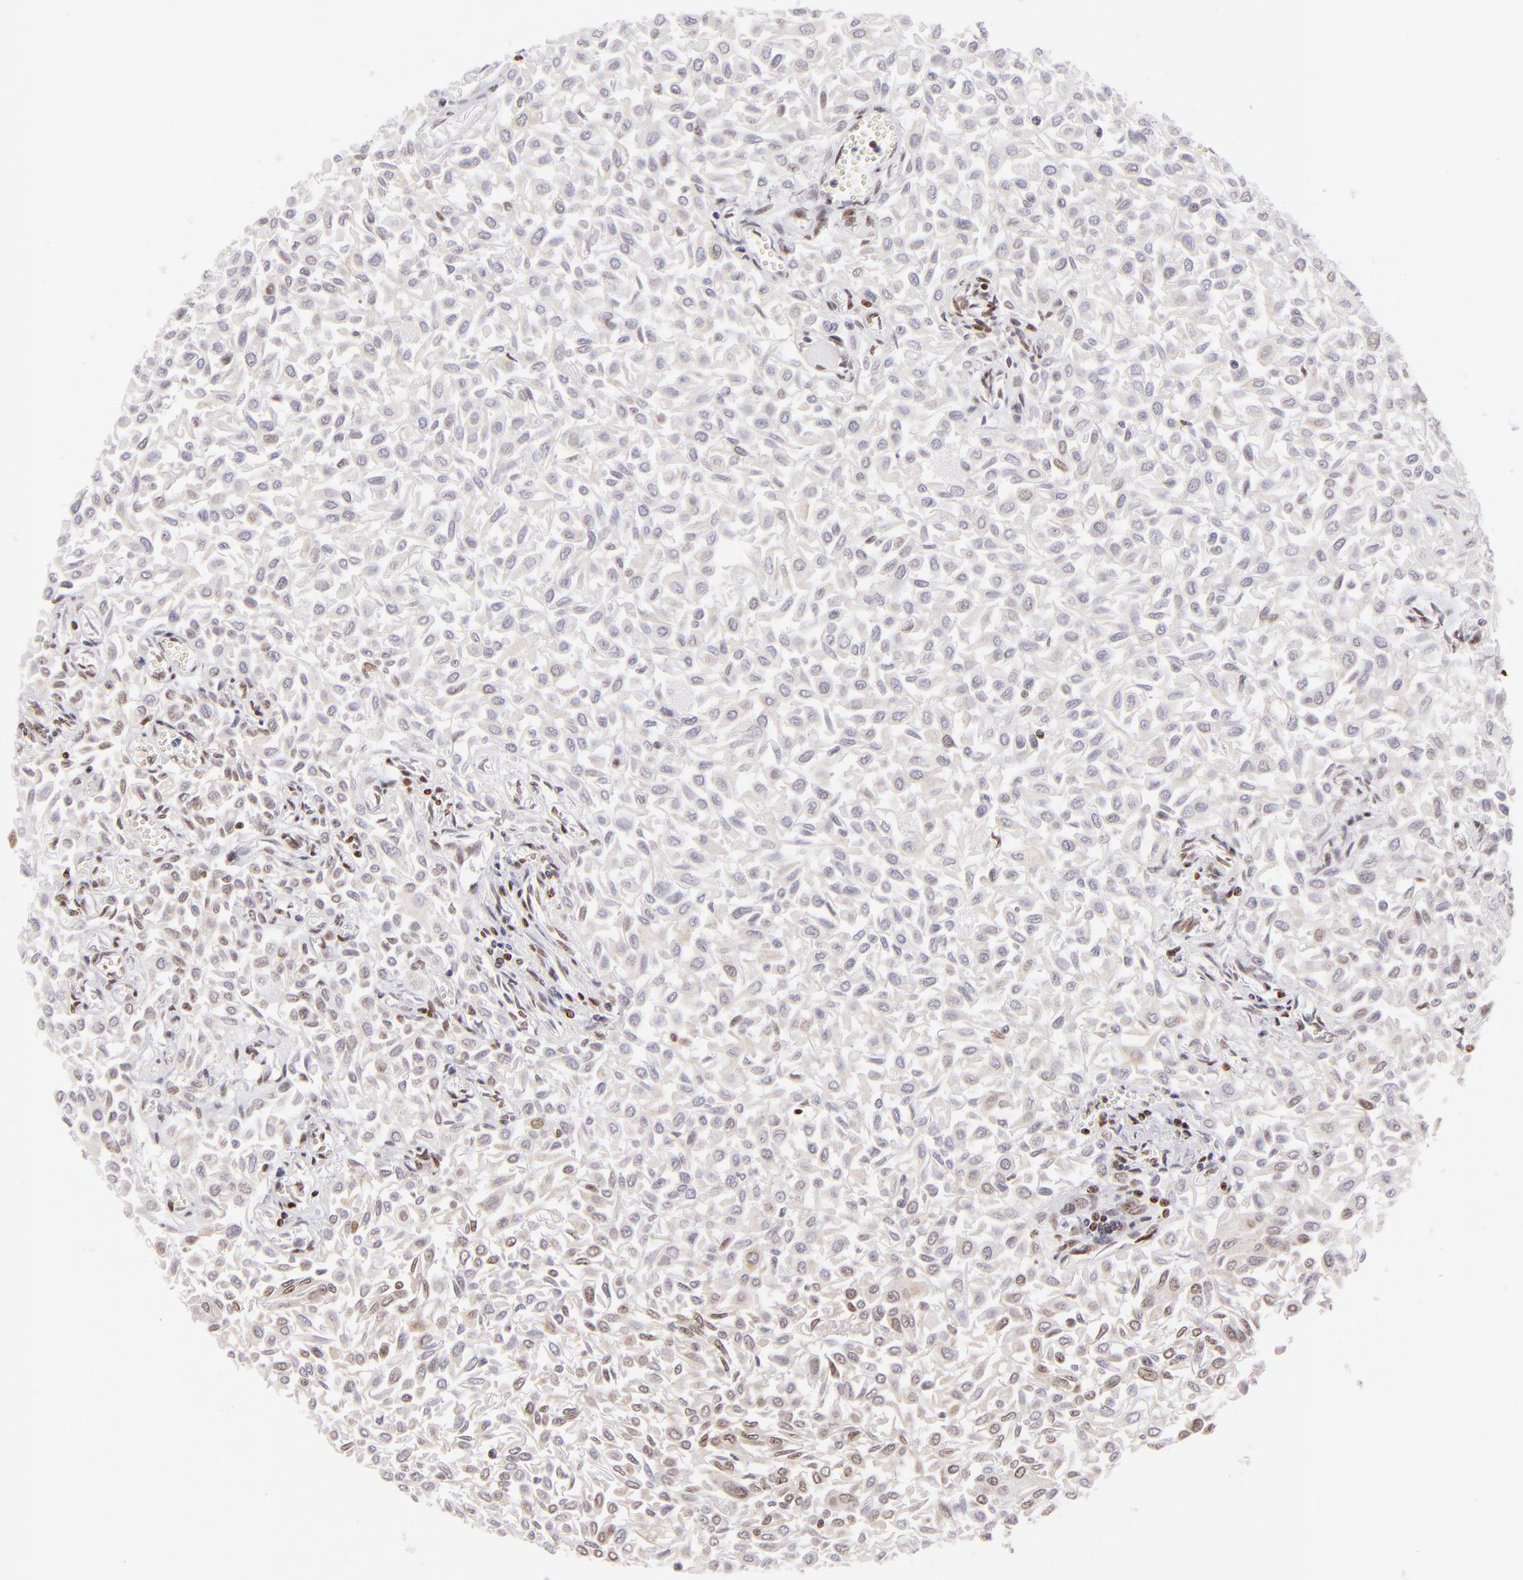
{"staining": {"intensity": "weak", "quantity": "<25%", "location": "nuclear"}, "tissue": "urothelial cancer", "cell_type": "Tumor cells", "image_type": "cancer", "snomed": [{"axis": "morphology", "description": "Urothelial carcinoma, Low grade"}, {"axis": "topography", "description": "Urinary bladder"}], "caption": "Tumor cells show no significant protein staining in urothelial carcinoma (low-grade). Brightfield microscopy of immunohistochemistry stained with DAB (3,3'-diaminobenzidine) (brown) and hematoxylin (blue), captured at high magnification.", "gene": "POU2F1", "patient": {"sex": "male", "age": 64}}